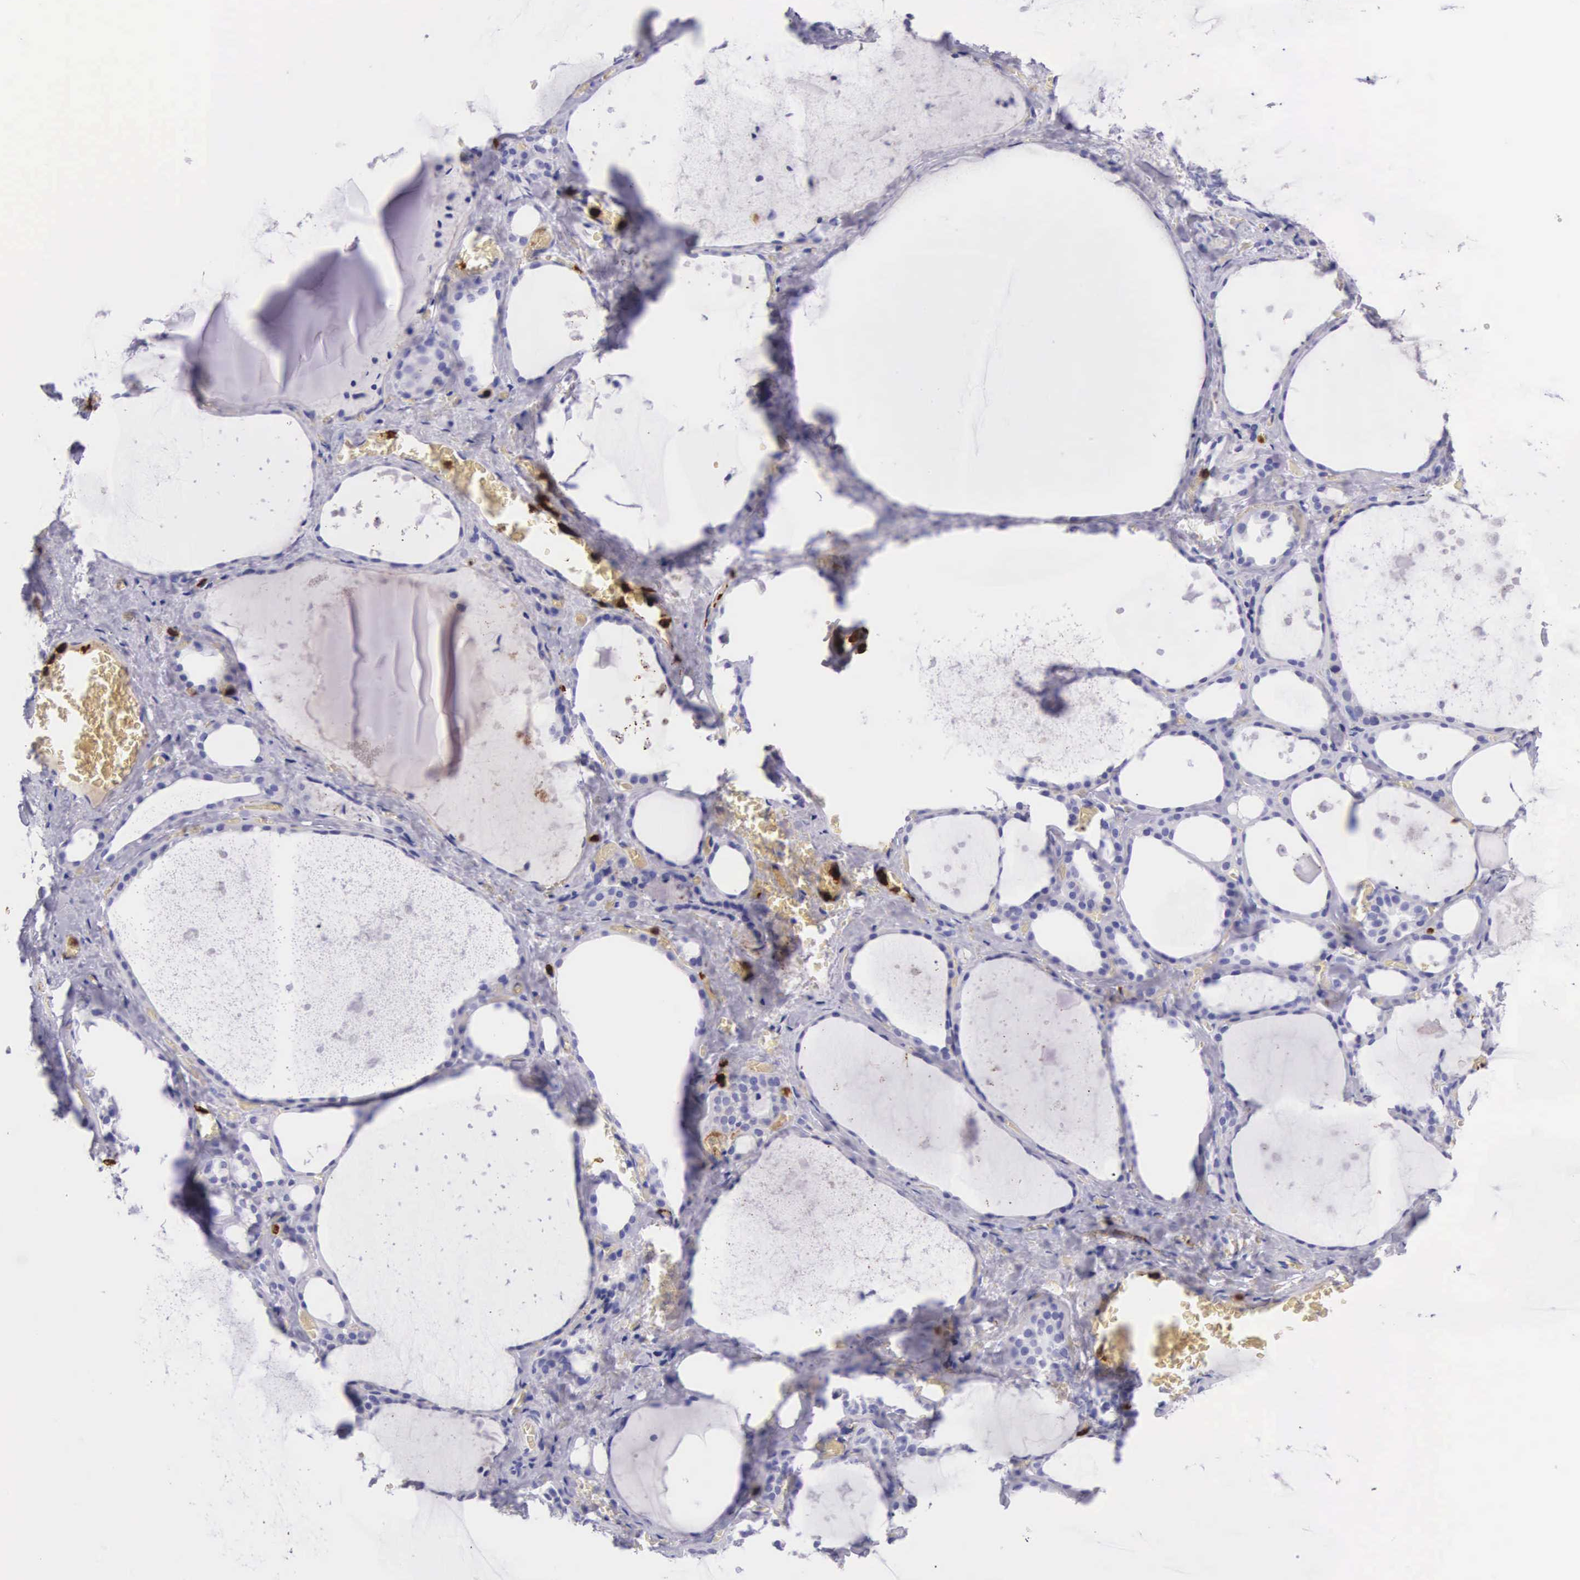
{"staining": {"intensity": "negative", "quantity": "none", "location": "none"}, "tissue": "thyroid gland", "cell_type": "Glandular cells", "image_type": "normal", "snomed": [{"axis": "morphology", "description": "Normal tissue, NOS"}, {"axis": "topography", "description": "Thyroid gland"}], "caption": "Immunohistochemistry (IHC) image of benign human thyroid gland stained for a protein (brown), which shows no expression in glandular cells.", "gene": "FCN1", "patient": {"sex": "male", "age": 76}}